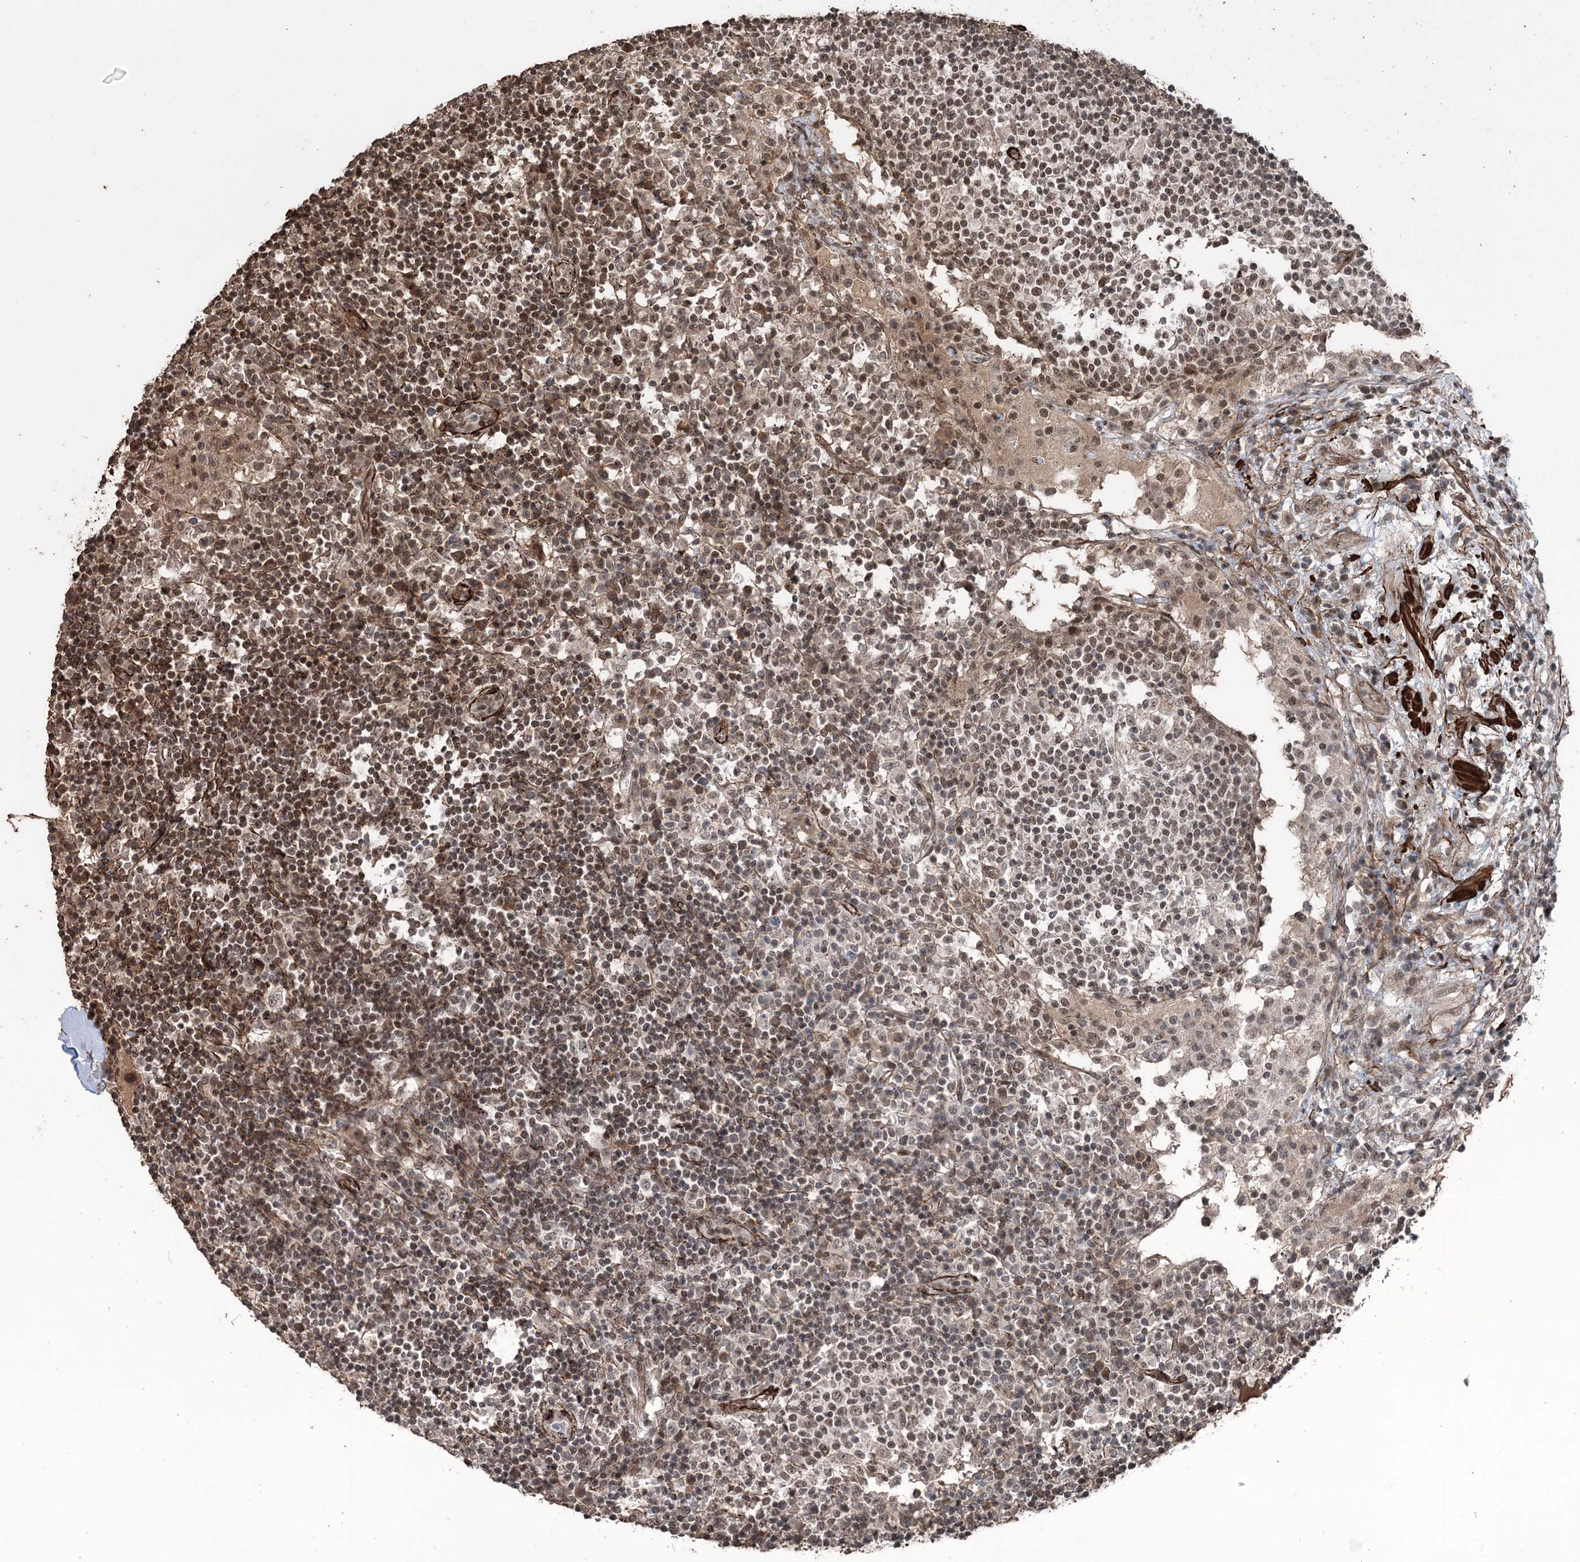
{"staining": {"intensity": "moderate", "quantity": ">75%", "location": "nuclear"}, "tissue": "lymph node", "cell_type": "Non-germinal center cells", "image_type": "normal", "snomed": [{"axis": "morphology", "description": "Normal tissue, NOS"}, {"axis": "topography", "description": "Lymph node"}], "caption": "Human lymph node stained for a protein (brown) exhibits moderate nuclear positive positivity in approximately >75% of non-germinal center cells.", "gene": "CCDC82", "patient": {"sex": "female", "age": 53}}